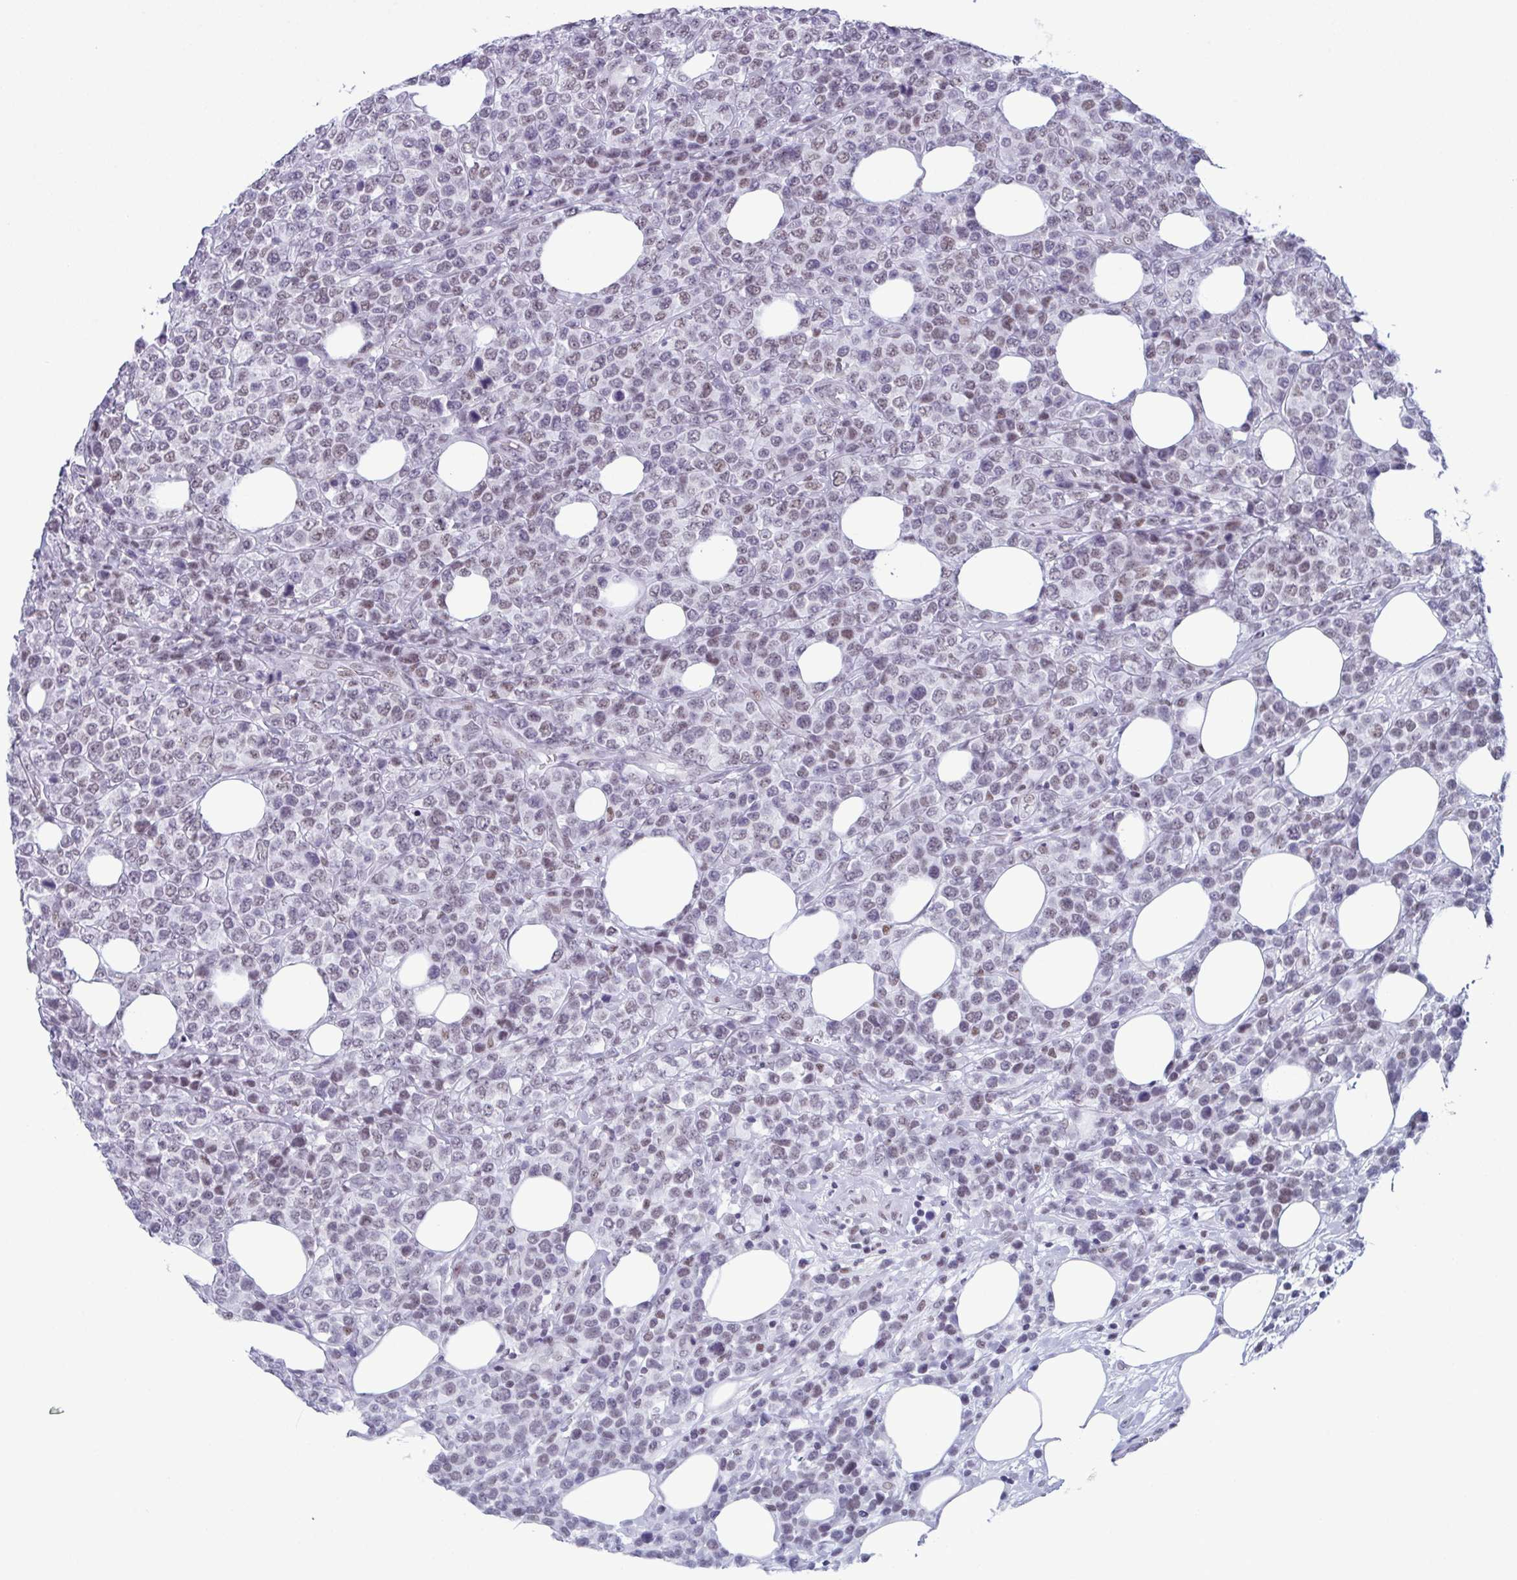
{"staining": {"intensity": "weak", "quantity": "25%-75%", "location": "nuclear"}, "tissue": "lymphoma", "cell_type": "Tumor cells", "image_type": "cancer", "snomed": [{"axis": "morphology", "description": "Malignant lymphoma, non-Hodgkin's type, High grade"}, {"axis": "topography", "description": "Soft tissue"}], "caption": "Immunohistochemical staining of human lymphoma exhibits low levels of weak nuclear expression in approximately 25%-75% of tumor cells. (DAB (3,3'-diaminobenzidine) = brown stain, brightfield microscopy at high magnification).", "gene": "RBM7", "patient": {"sex": "female", "age": 56}}